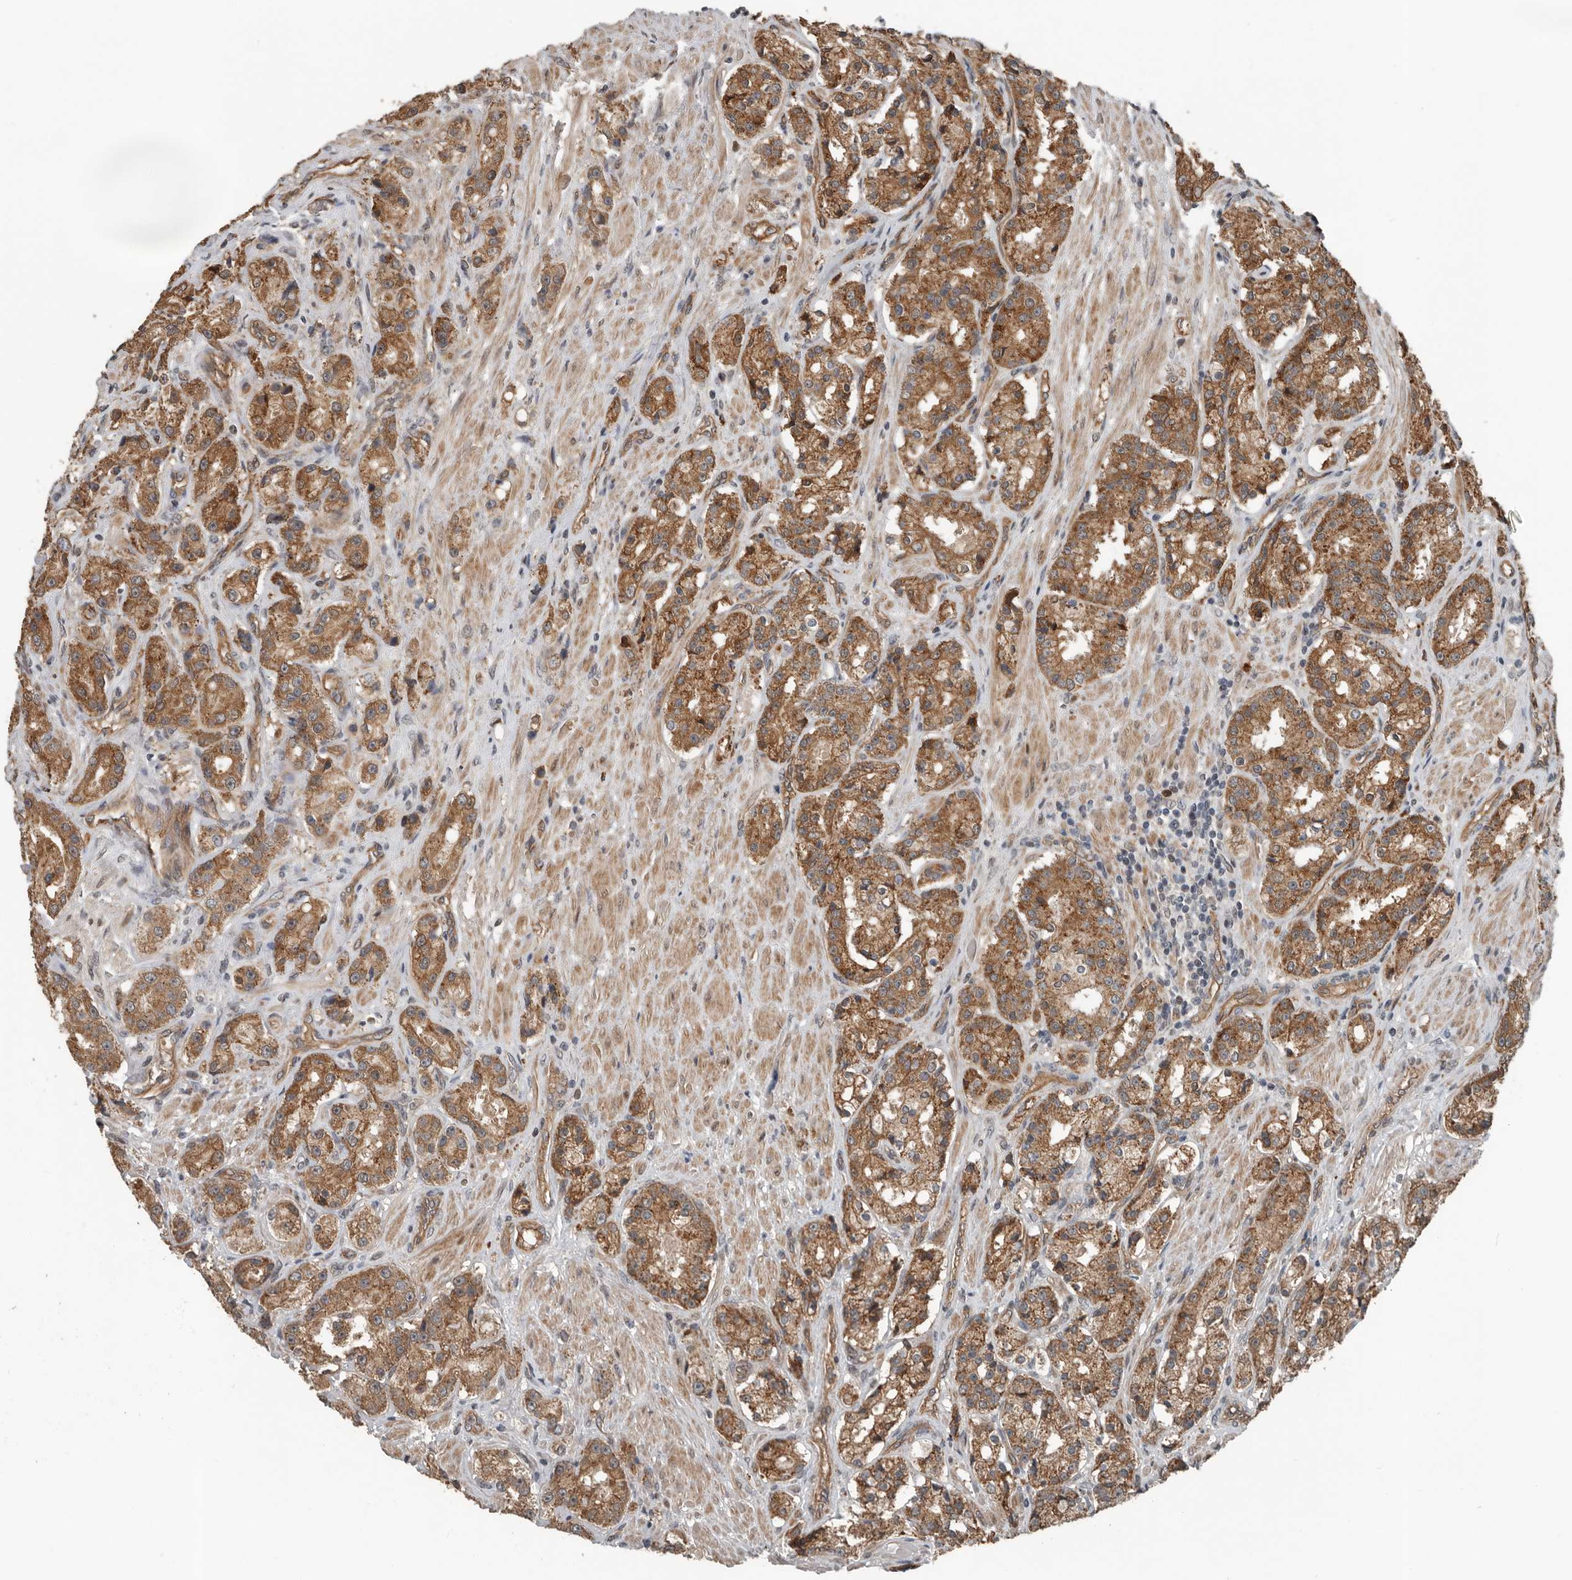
{"staining": {"intensity": "moderate", "quantity": ">75%", "location": "cytoplasmic/membranous"}, "tissue": "prostate cancer", "cell_type": "Tumor cells", "image_type": "cancer", "snomed": [{"axis": "morphology", "description": "Adenocarcinoma, High grade"}, {"axis": "topography", "description": "Prostate"}], "caption": "Protein expression by IHC reveals moderate cytoplasmic/membranous positivity in approximately >75% of tumor cells in prostate adenocarcinoma (high-grade). (IHC, brightfield microscopy, high magnification).", "gene": "YOD1", "patient": {"sex": "male", "age": 60}}